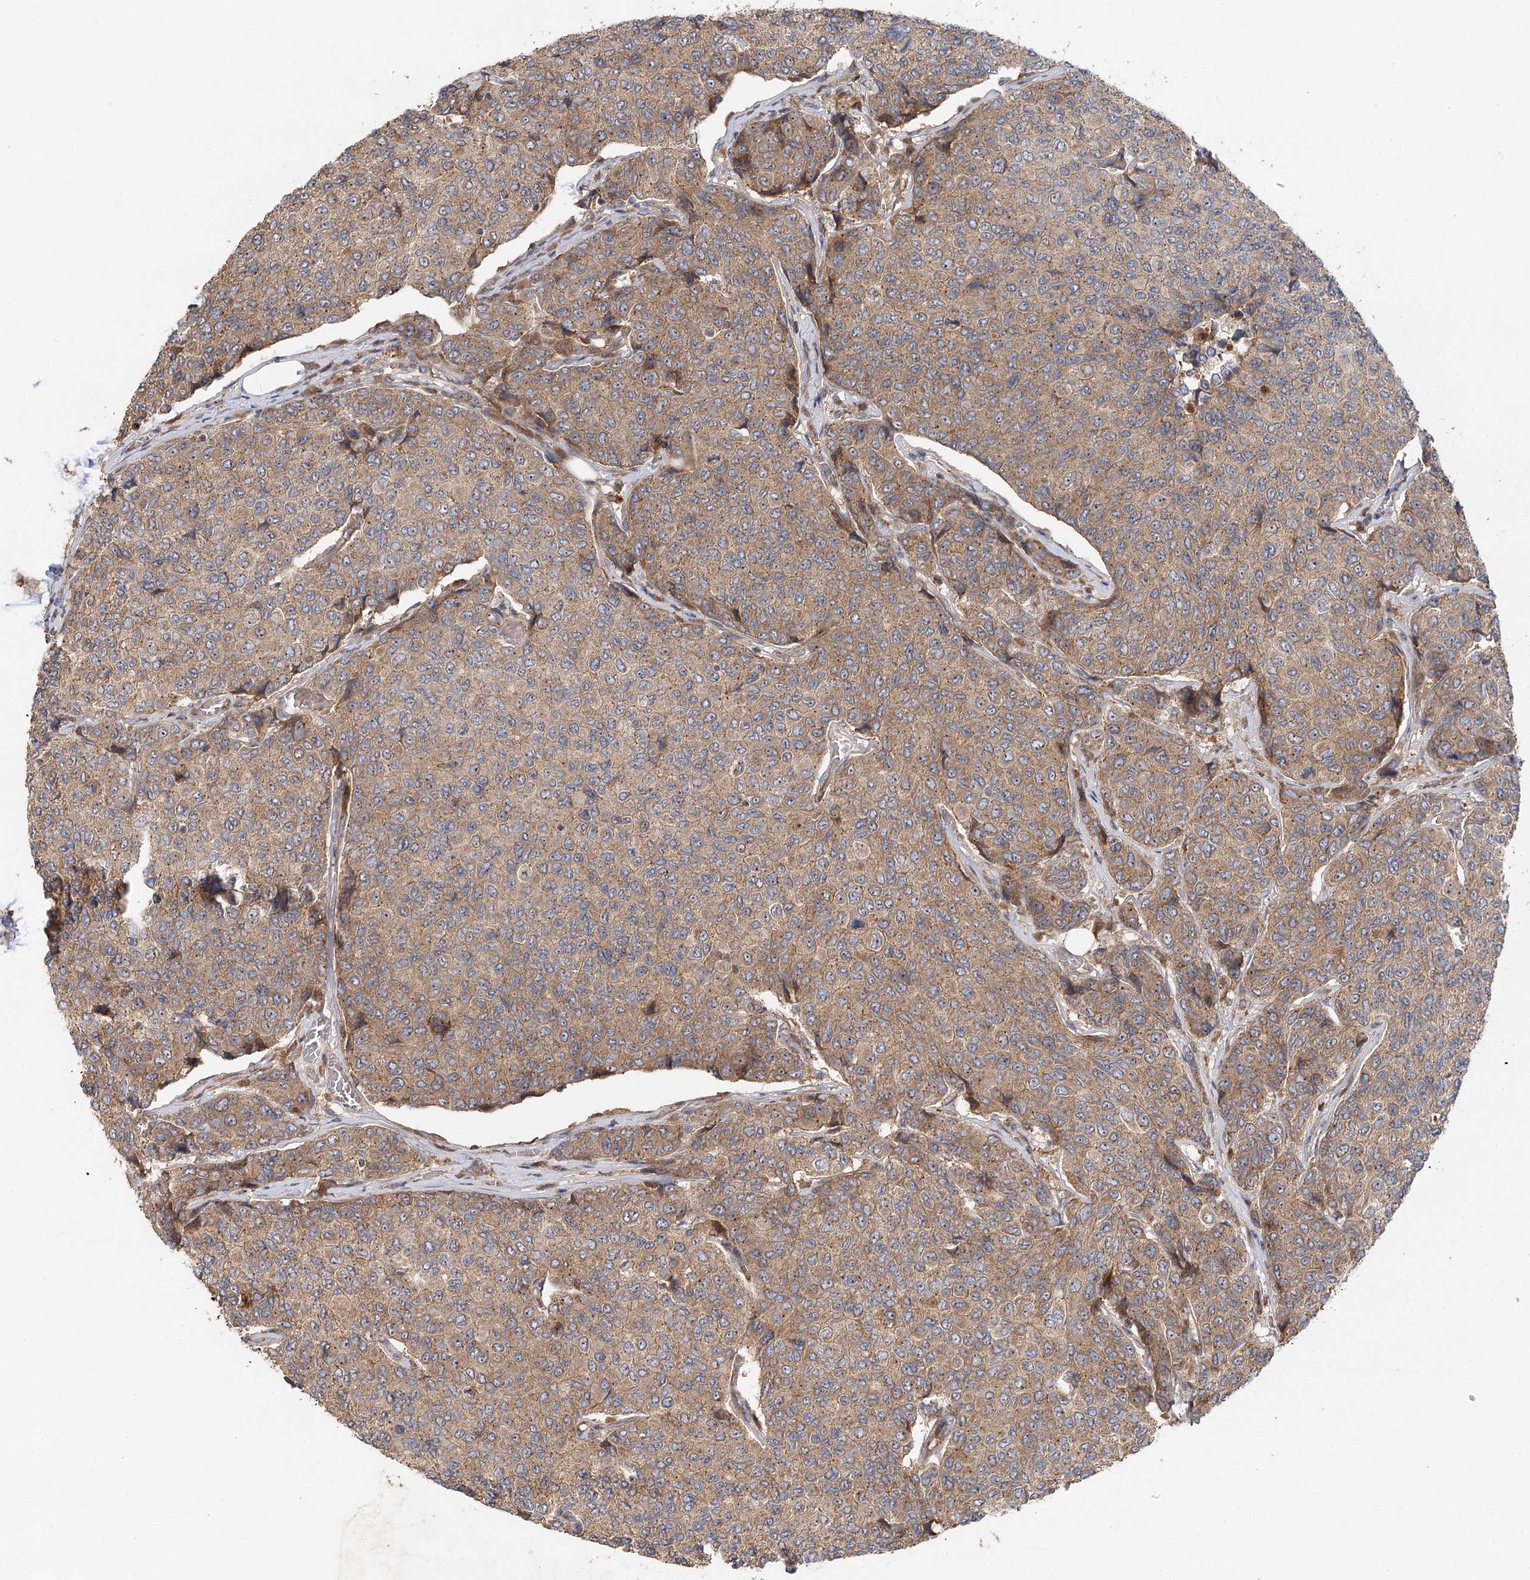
{"staining": {"intensity": "moderate", "quantity": ">75%", "location": "cytoplasmic/membranous"}, "tissue": "breast cancer", "cell_type": "Tumor cells", "image_type": "cancer", "snomed": [{"axis": "morphology", "description": "Duct carcinoma"}, {"axis": "topography", "description": "Breast"}], "caption": "Immunohistochemical staining of breast cancer exhibits medium levels of moderate cytoplasmic/membranous protein expression in about >75% of tumor cells. (Brightfield microscopy of DAB IHC at high magnification).", "gene": "RAPGEF6", "patient": {"sex": "female", "age": 55}}